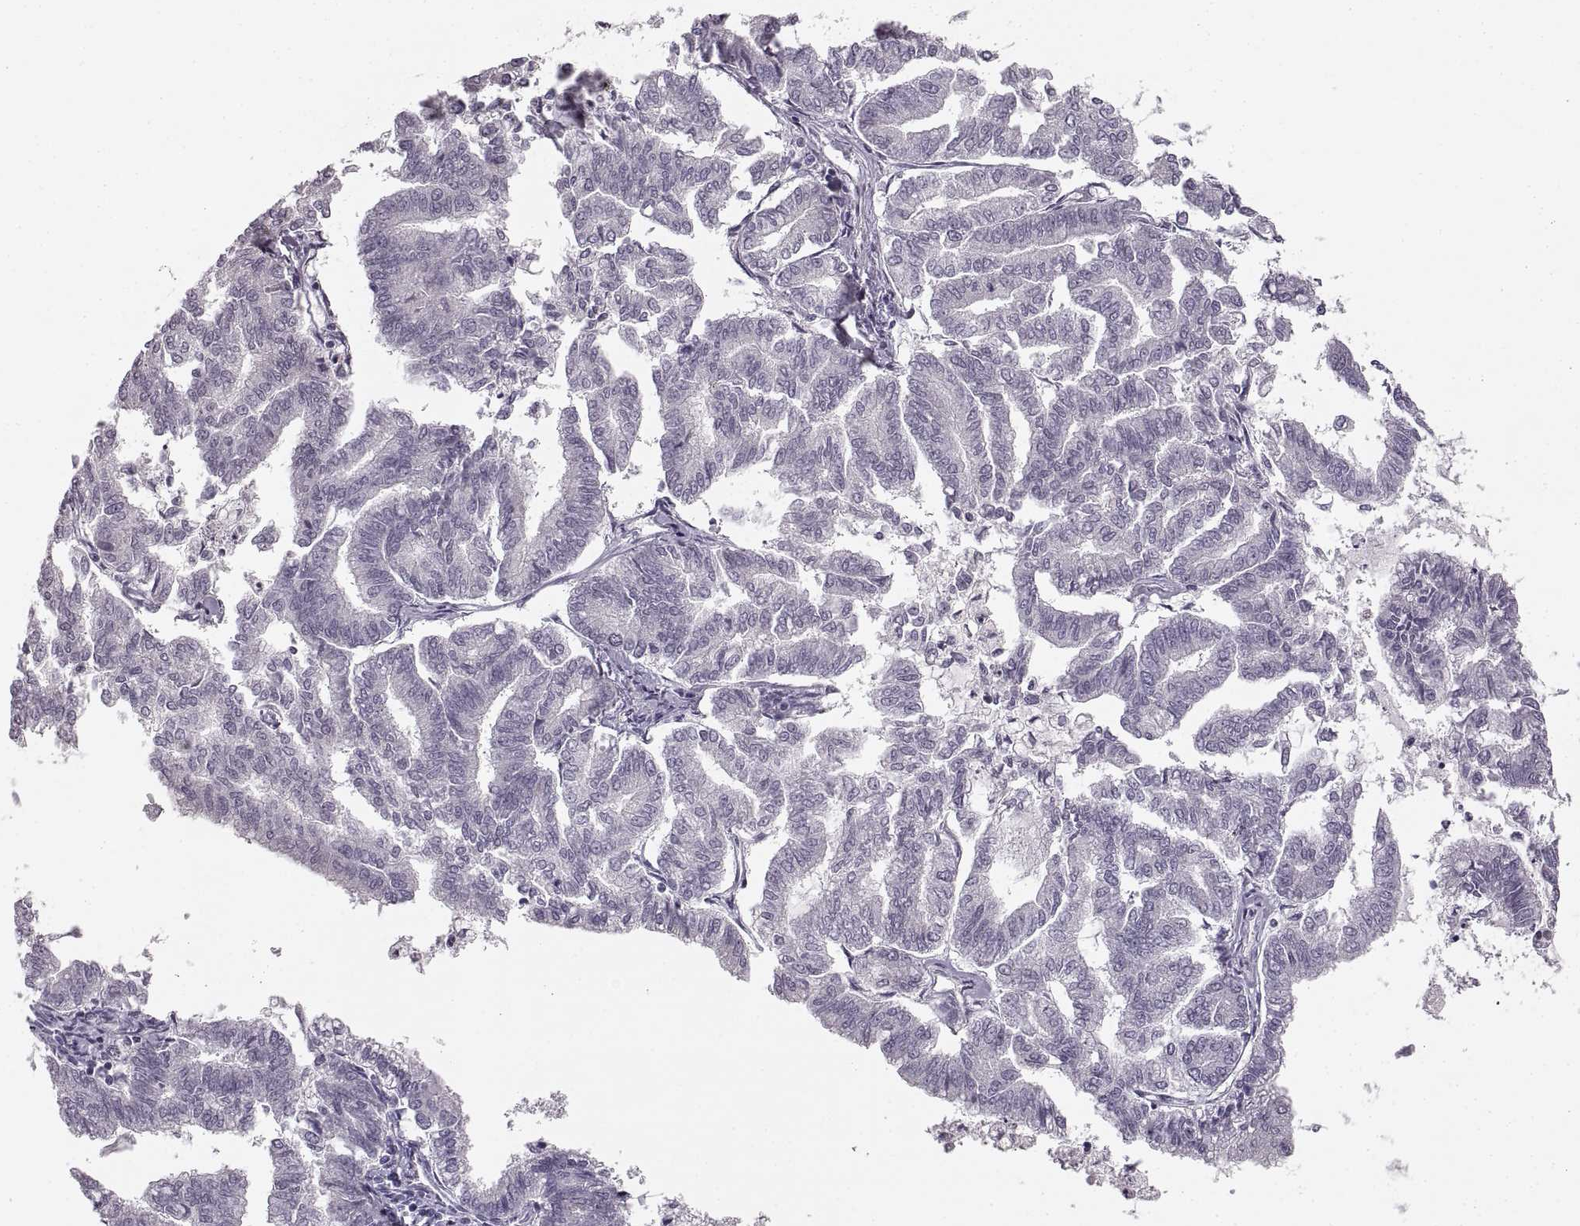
{"staining": {"intensity": "negative", "quantity": "none", "location": "none"}, "tissue": "endometrial cancer", "cell_type": "Tumor cells", "image_type": "cancer", "snomed": [{"axis": "morphology", "description": "Adenocarcinoma, NOS"}, {"axis": "topography", "description": "Endometrium"}], "caption": "DAB immunohistochemical staining of adenocarcinoma (endometrial) displays no significant staining in tumor cells.", "gene": "CNTN1", "patient": {"sex": "female", "age": 79}}